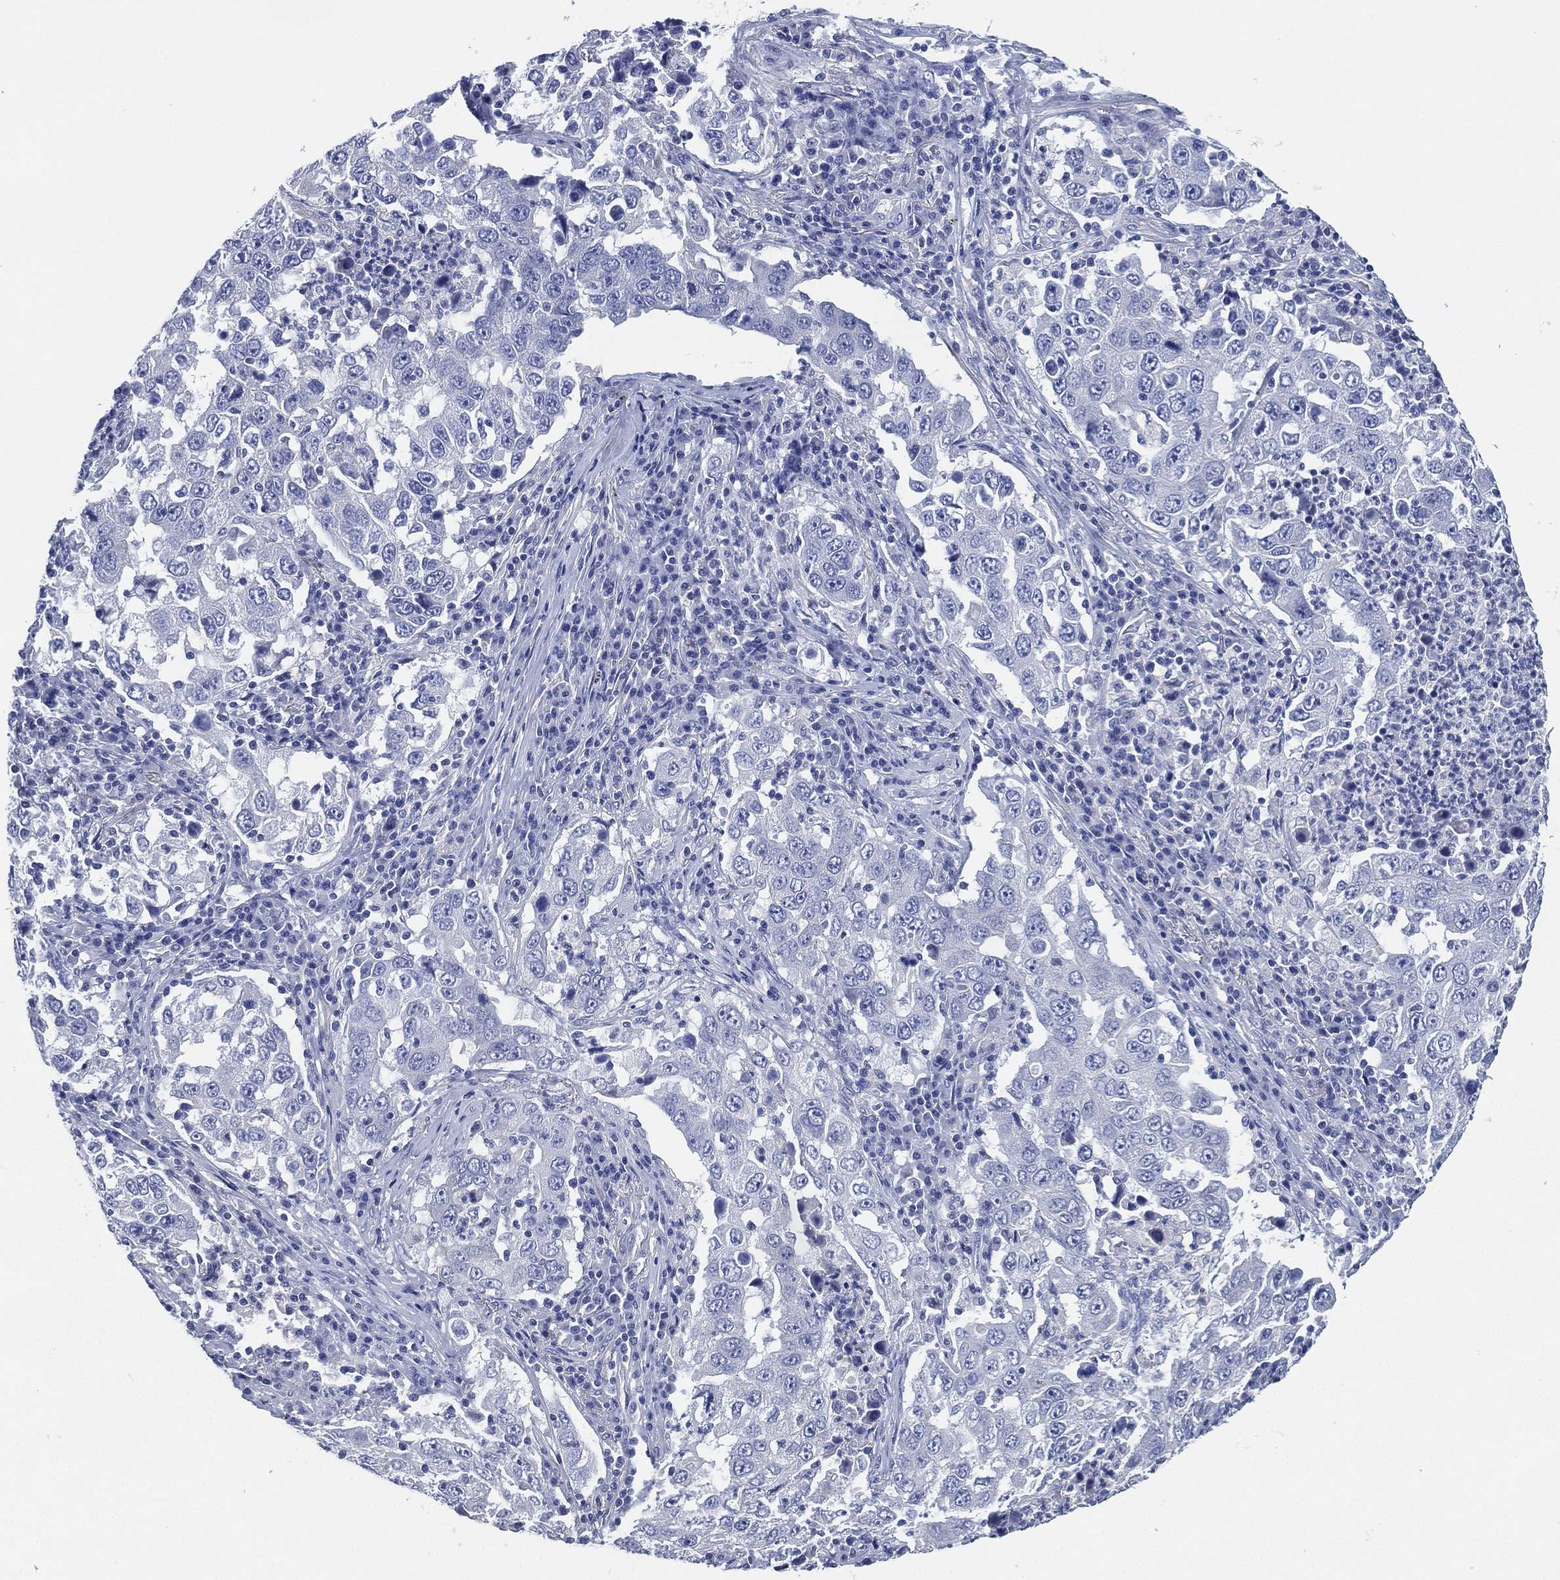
{"staining": {"intensity": "negative", "quantity": "none", "location": "none"}, "tissue": "lung cancer", "cell_type": "Tumor cells", "image_type": "cancer", "snomed": [{"axis": "morphology", "description": "Adenocarcinoma, NOS"}, {"axis": "topography", "description": "Lung"}], "caption": "Immunohistochemistry micrograph of neoplastic tissue: lung cancer stained with DAB (3,3'-diaminobenzidine) exhibits no significant protein positivity in tumor cells.", "gene": "CCDC70", "patient": {"sex": "male", "age": 73}}